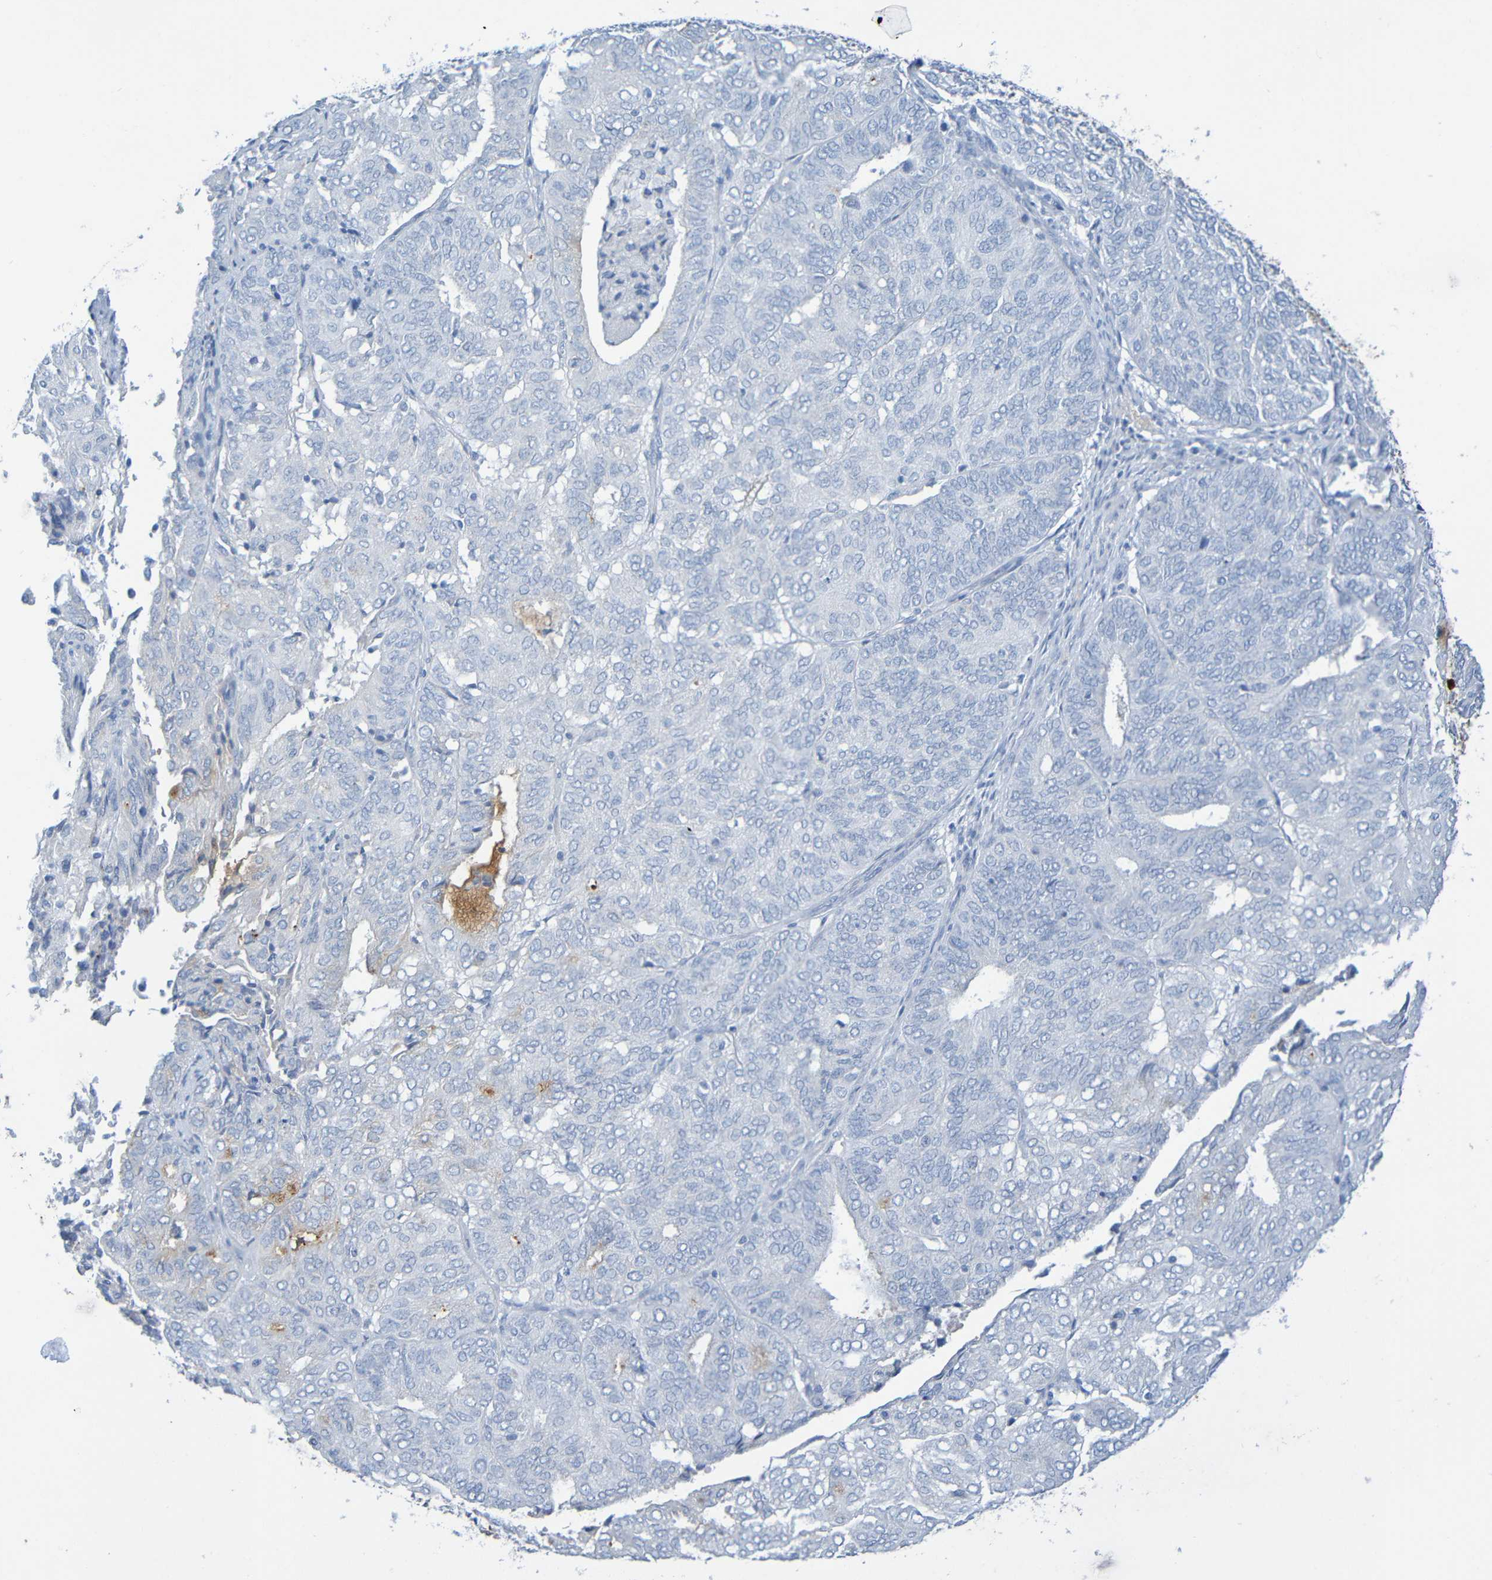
{"staining": {"intensity": "negative", "quantity": "none", "location": "none"}, "tissue": "endometrial cancer", "cell_type": "Tumor cells", "image_type": "cancer", "snomed": [{"axis": "morphology", "description": "Adenocarcinoma, NOS"}, {"axis": "topography", "description": "Uterus"}], "caption": "The micrograph shows no significant positivity in tumor cells of endometrial cancer (adenocarcinoma). Nuclei are stained in blue.", "gene": "IL10", "patient": {"sex": "female", "age": 60}}